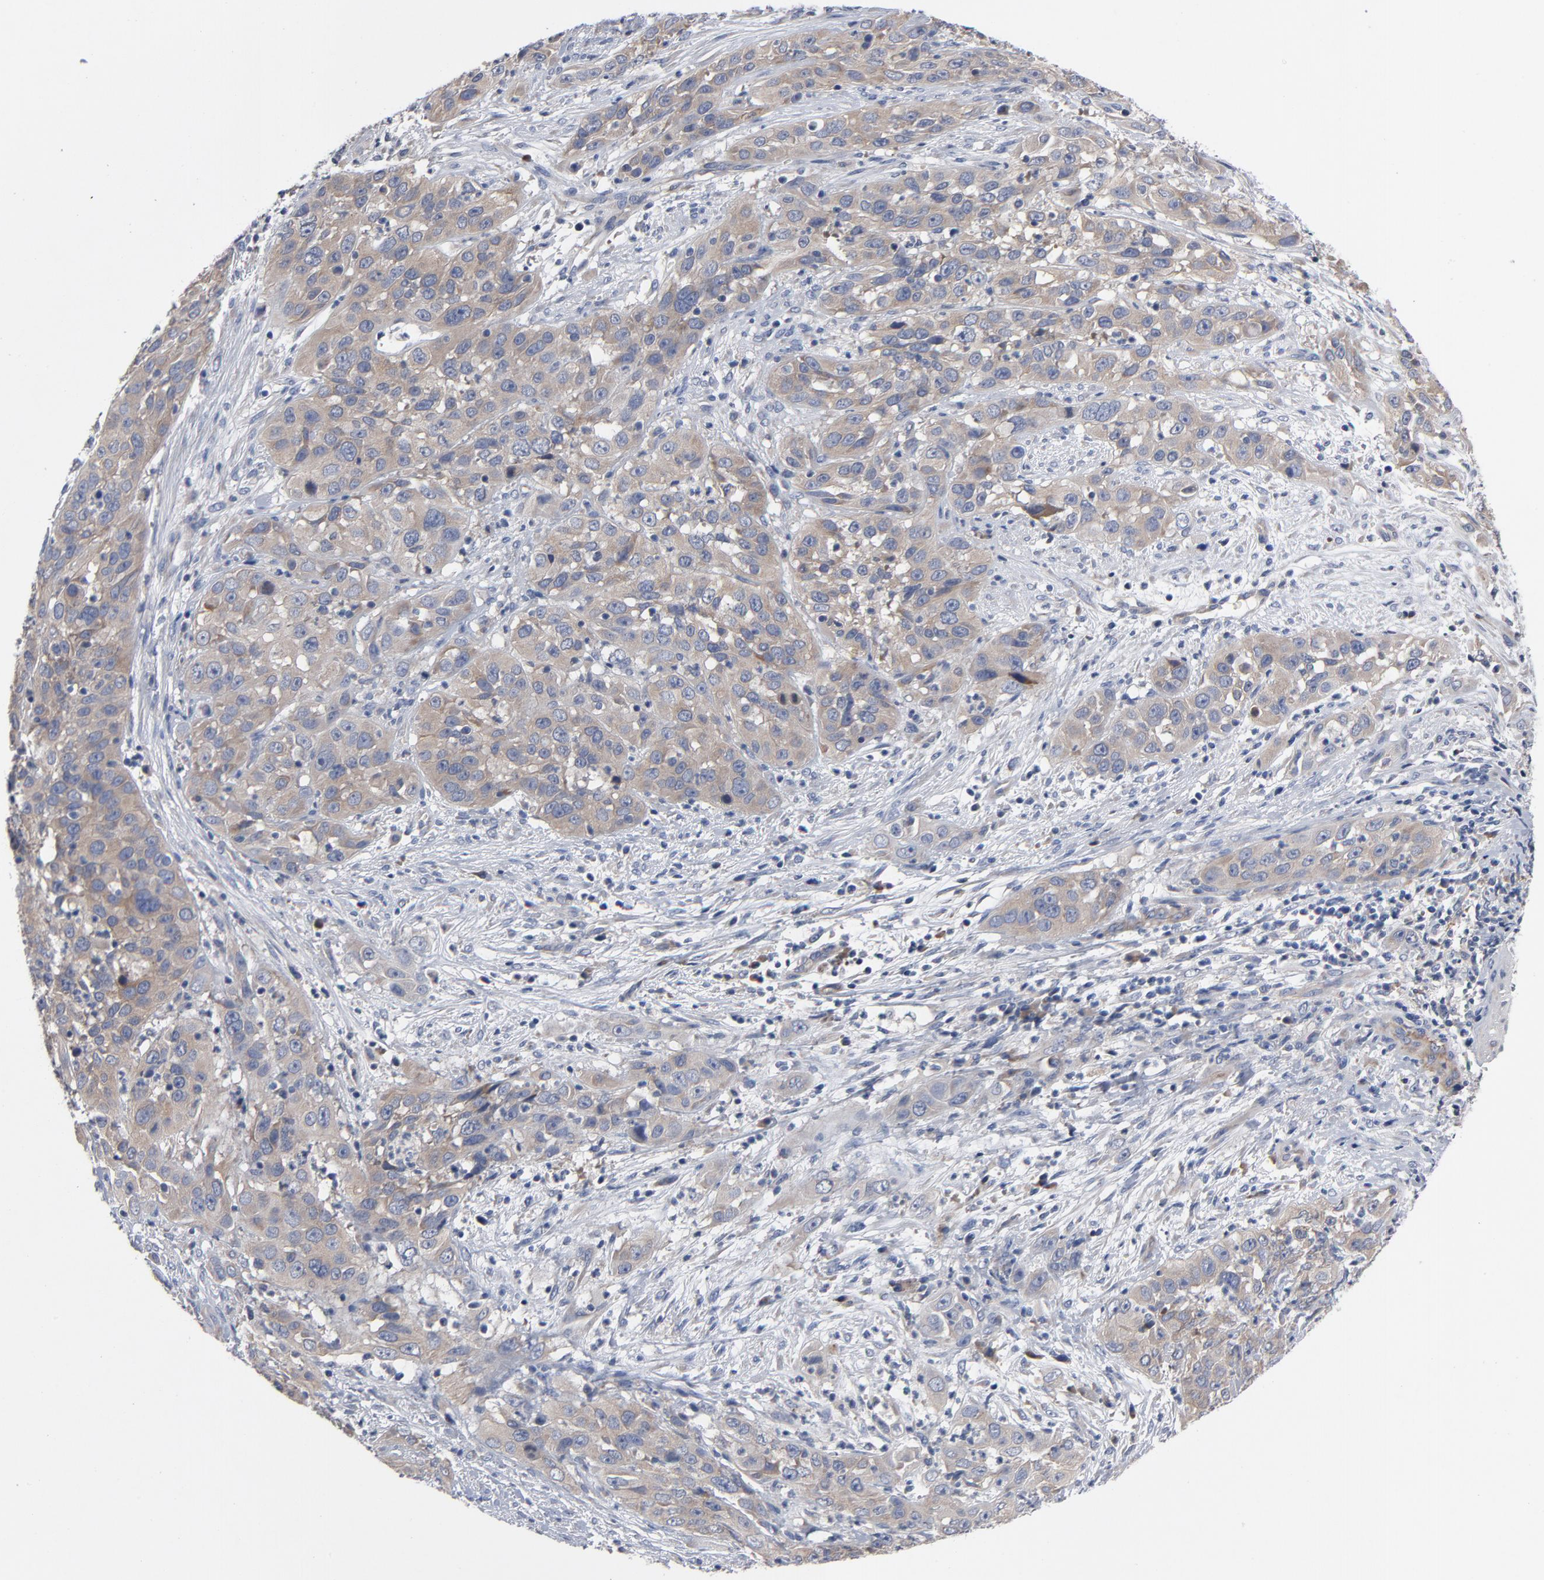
{"staining": {"intensity": "moderate", "quantity": ">75%", "location": "cytoplasmic/membranous"}, "tissue": "cervical cancer", "cell_type": "Tumor cells", "image_type": "cancer", "snomed": [{"axis": "morphology", "description": "Squamous cell carcinoma, NOS"}, {"axis": "topography", "description": "Cervix"}], "caption": "Human cervical cancer stained with a brown dye reveals moderate cytoplasmic/membranous positive positivity in approximately >75% of tumor cells.", "gene": "CCDC134", "patient": {"sex": "female", "age": 32}}